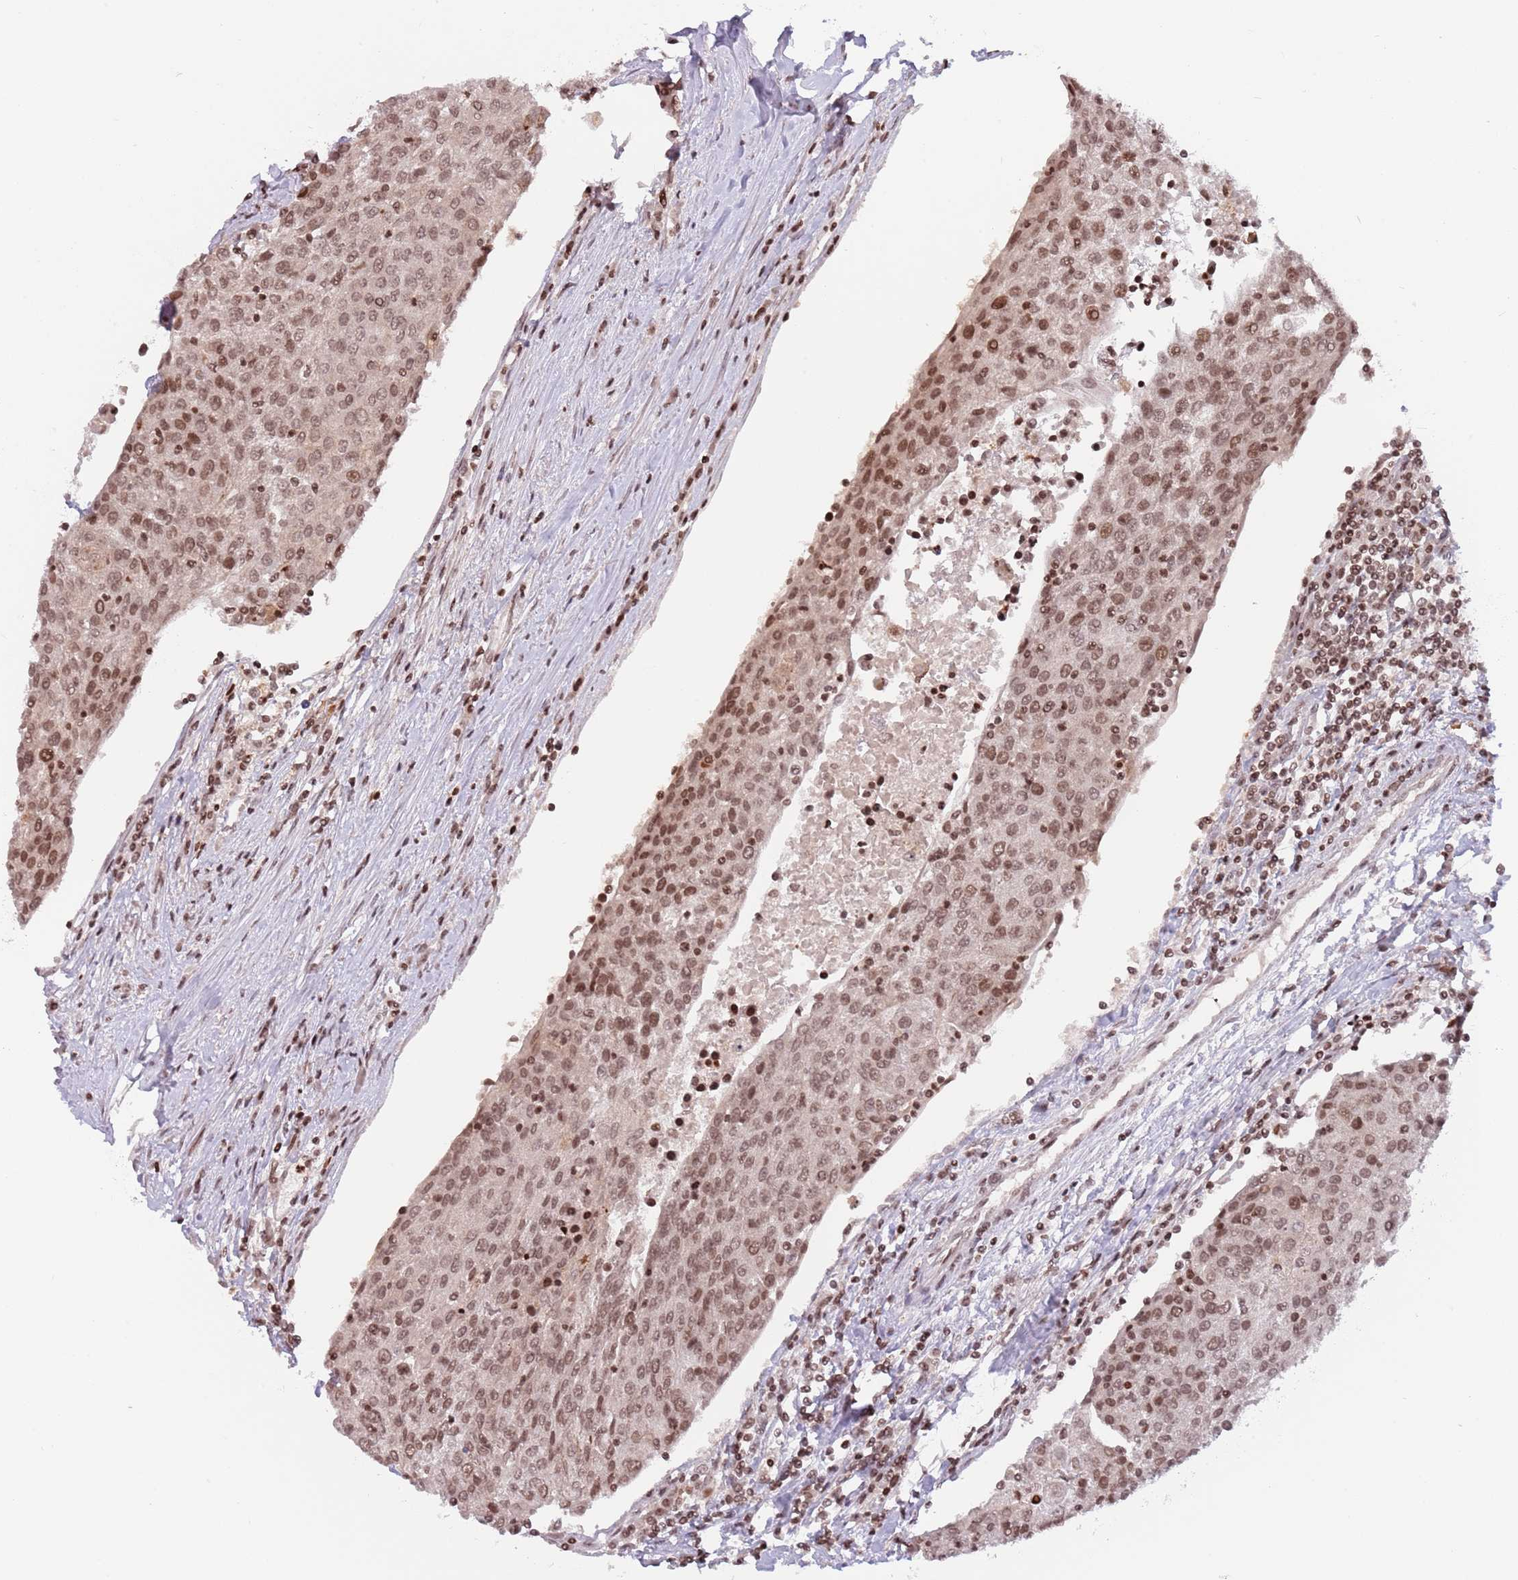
{"staining": {"intensity": "moderate", "quantity": ">75%", "location": "nuclear"}, "tissue": "urothelial cancer", "cell_type": "Tumor cells", "image_type": "cancer", "snomed": [{"axis": "morphology", "description": "Urothelial carcinoma, High grade"}, {"axis": "topography", "description": "Urinary bladder"}], "caption": "DAB (3,3'-diaminobenzidine) immunohistochemical staining of human urothelial cancer demonstrates moderate nuclear protein staining in approximately >75% of tumor cells. (DAB (3,3'-diaminobenzidine) = brown stain, brightfield microscopy at high magnification).", "gene": "SH3RF3", "patient": {"sex": "female", "age": 85}}